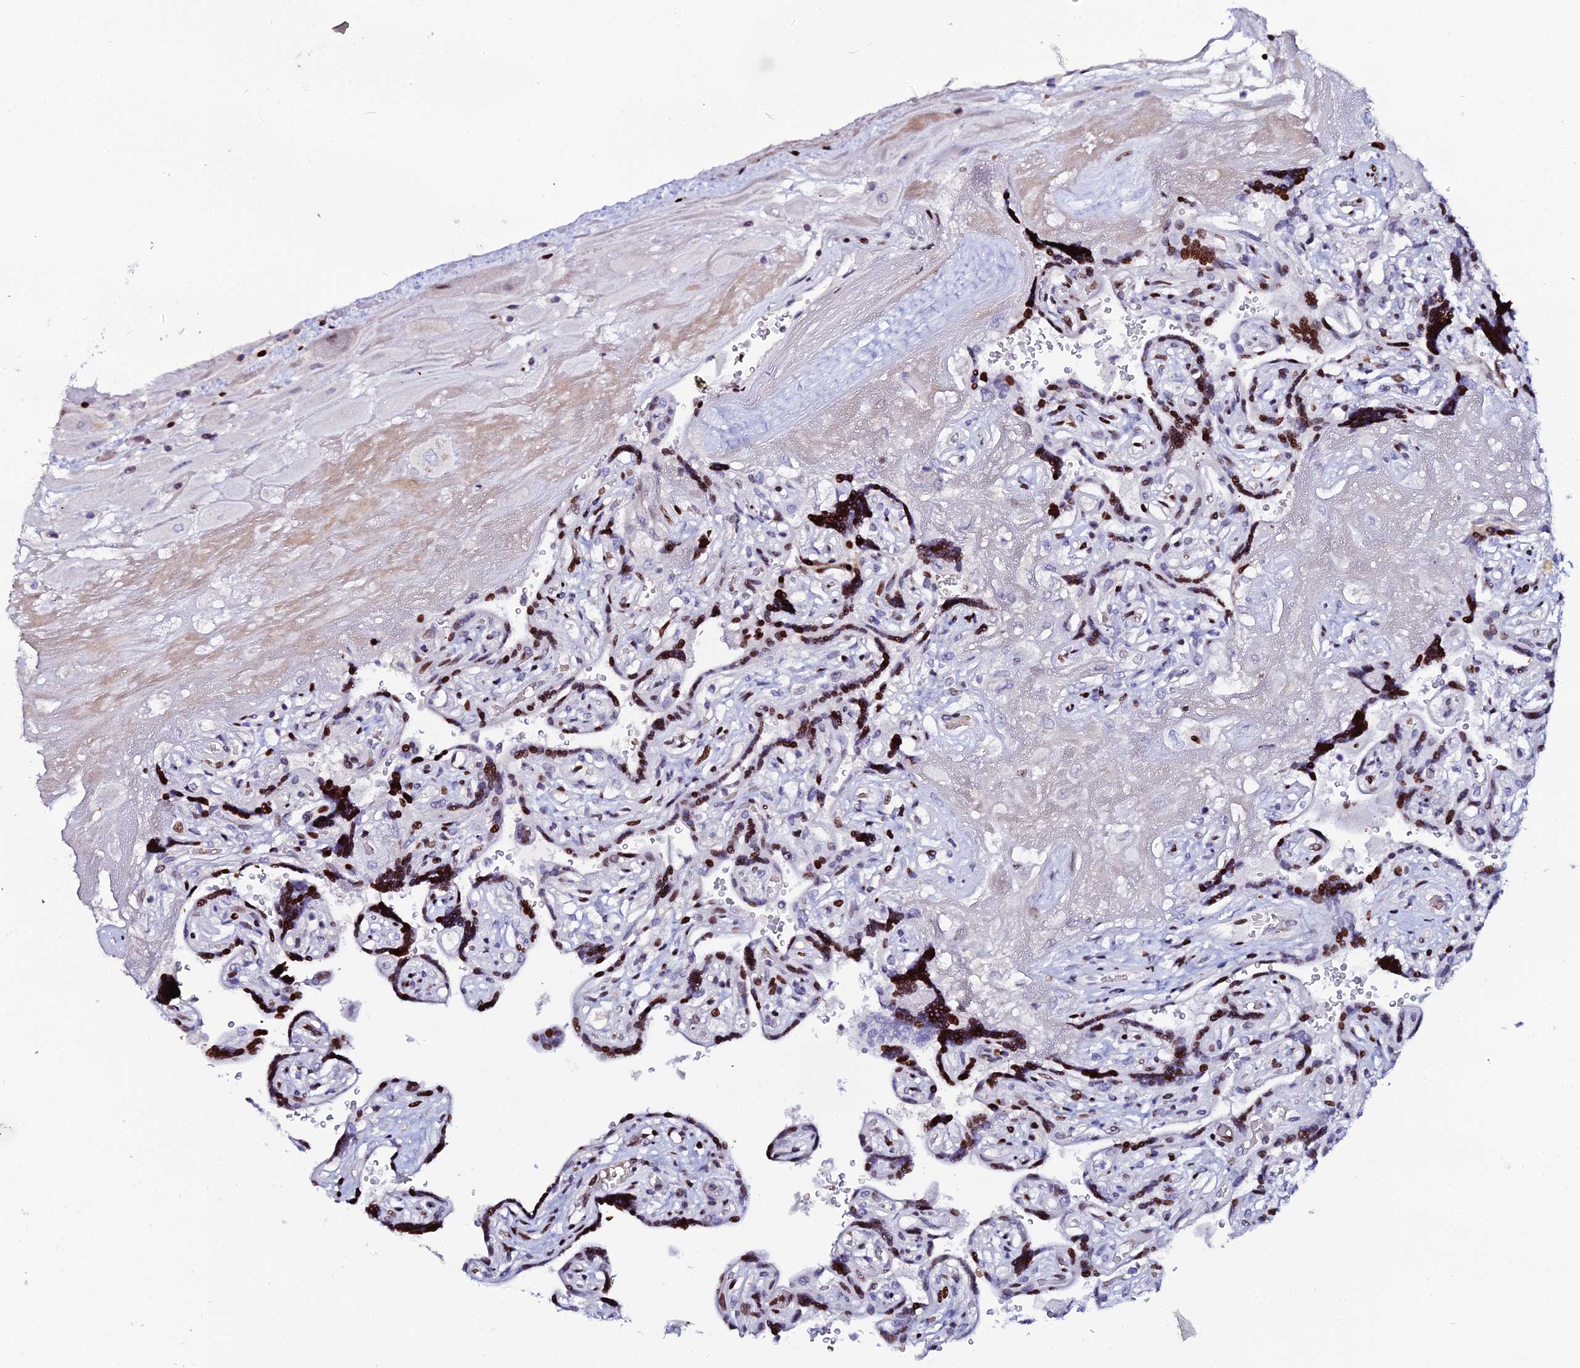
{"staining": {"intensity": "negative", "quantity": "none", "location": "none"}, "tissue": "placenta", "cell_type": "Decidual cells", "image_type": "normal", "snomed": [{"axis": "morphology", "description": "Normal tissue, NOS"}, {"axis": "topography", "description": "Placenta"}], "caption": "This is an IHC micrograph of unremarkable human placenta. There is no staining in decidual cells.", "gene": "MYNN", "patient": {"sex": "female", "age": 32}}